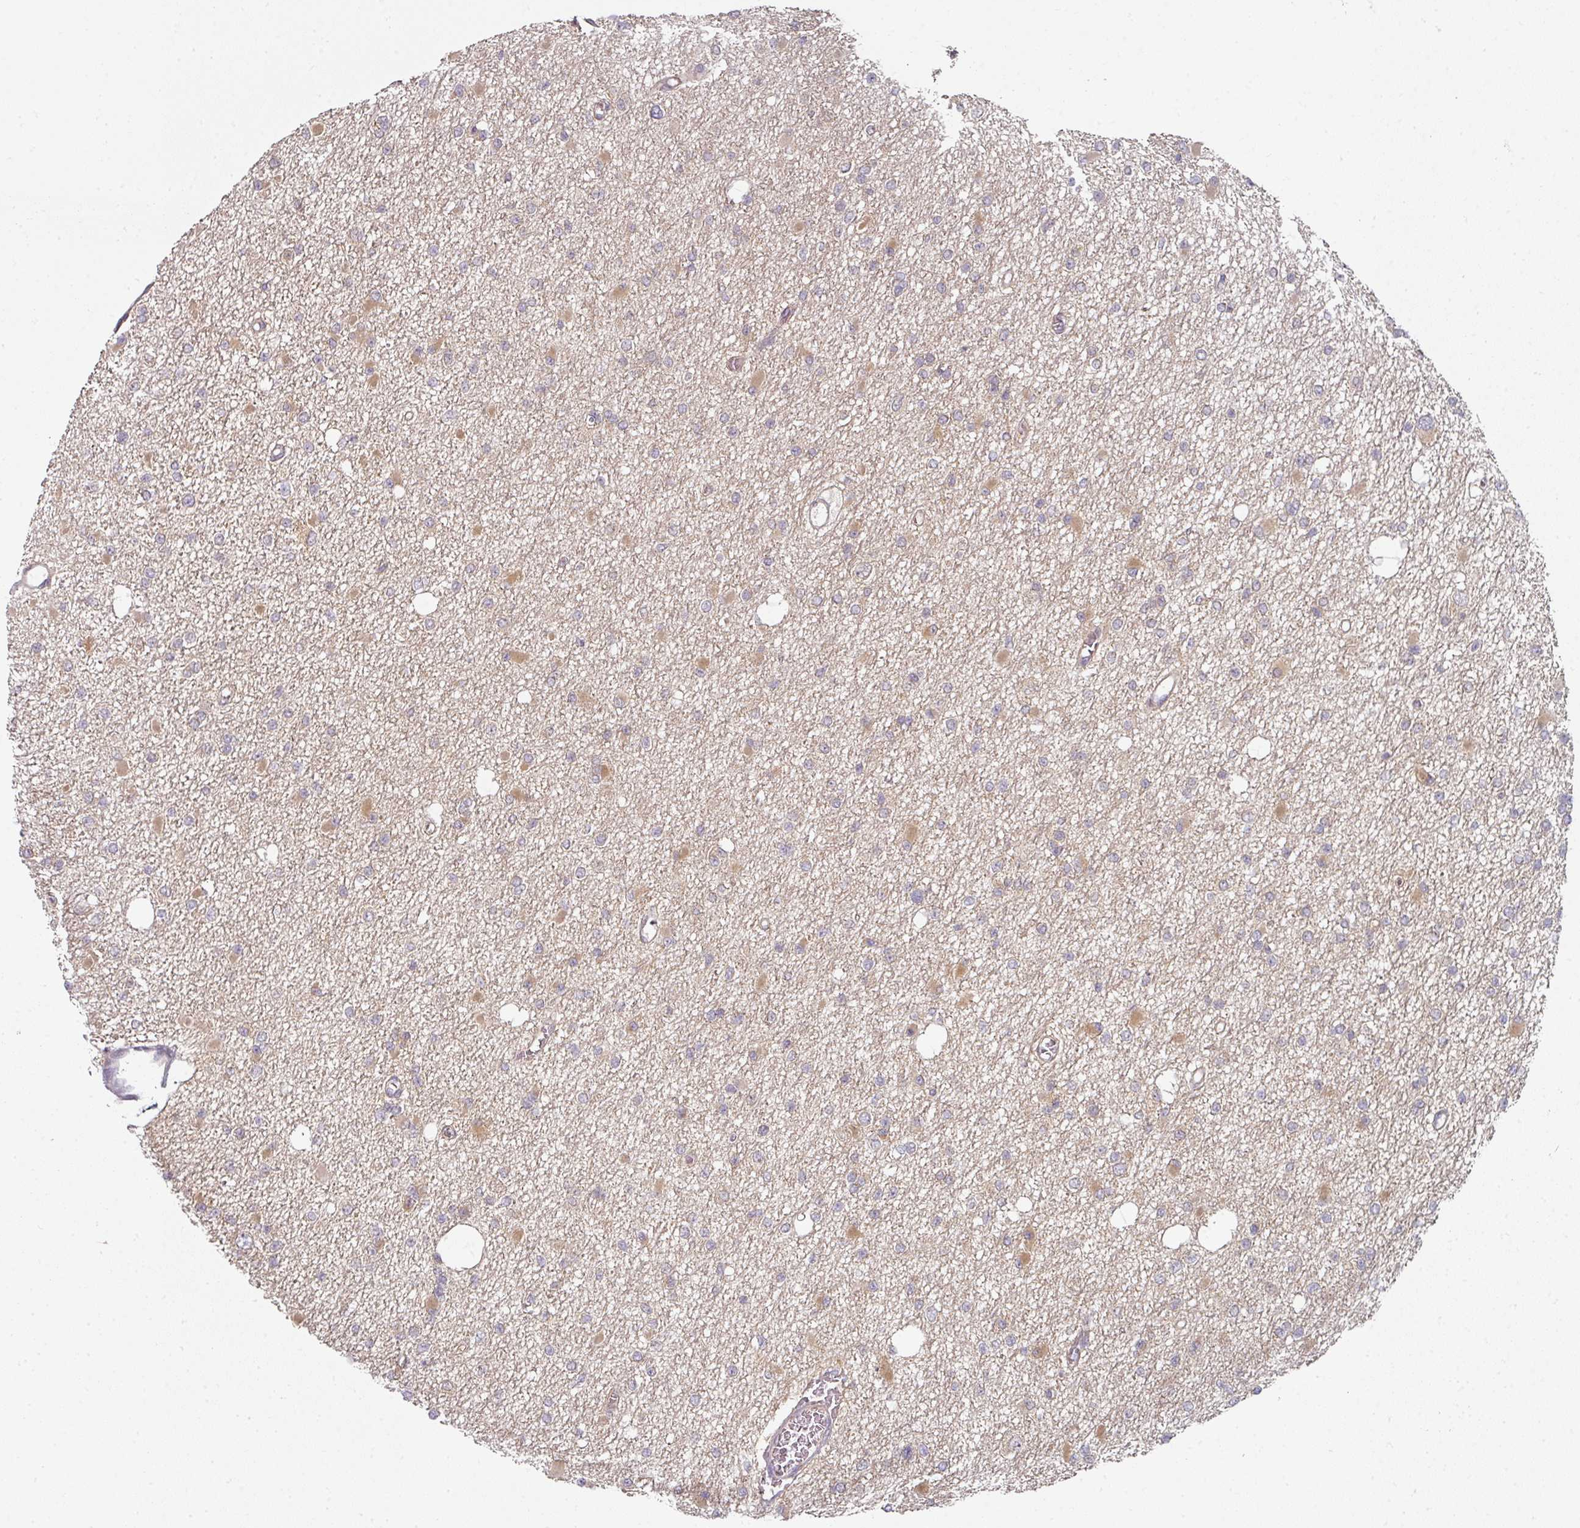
{"staining": {"intensity": "moderate", "quantity": "<25%", "location": "cytoplasmic/membranous"}, "tissue": "glioma", "cell_type": "Tumor cells", "image_type": "cancer", "snomed": [{"axis": "morphology", "description": "Glioma, malignant, Low grade"}, {"axis": "topography", "description": "Brain"}], "caption": "Immunohistochemistry (IHC) photomicrograph of glioma stained for a protein (brown), which reveals low levels of moderate cytoplasmic/membranous staining in about <25% of tumor cells.", "gene": "MAP2K2", "patient": {"sex": "female", "age": 22}}